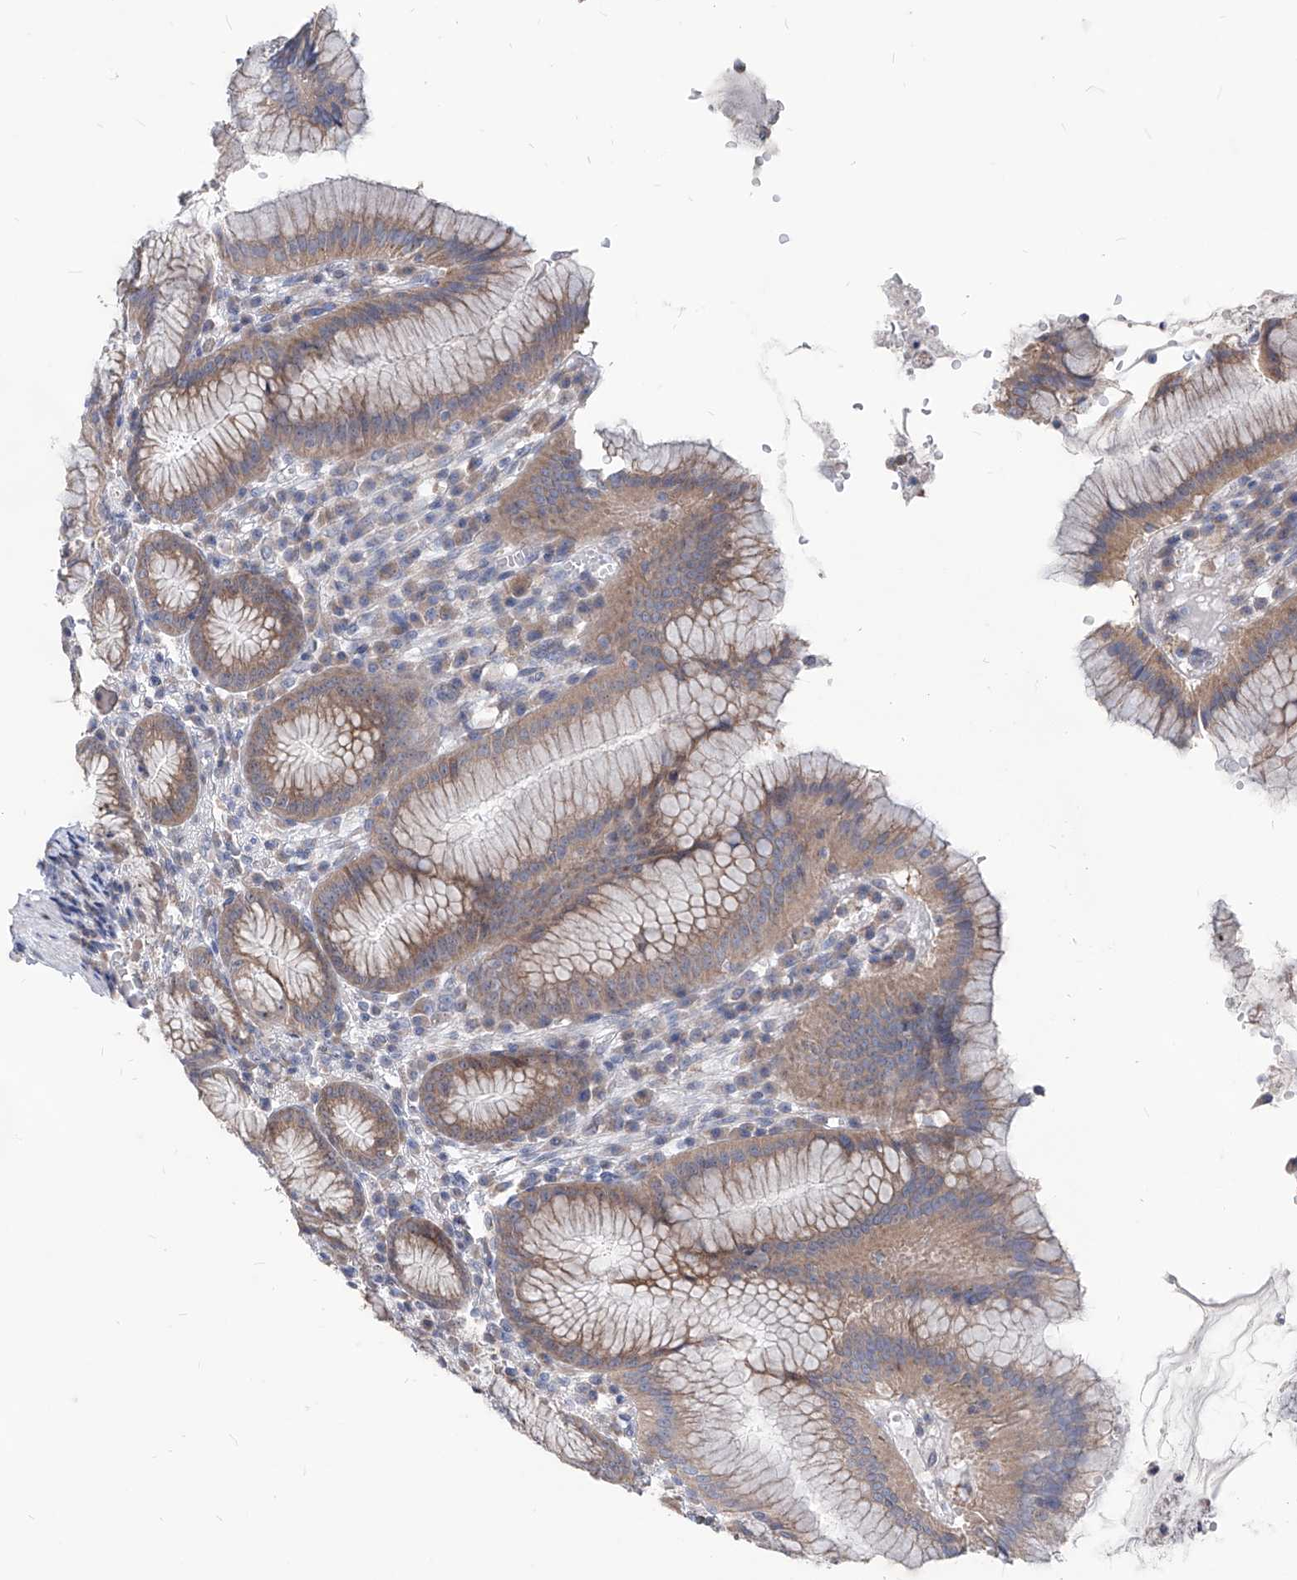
{"staining": {"intensity": "moderate", "quantity": "25%-75%", "location": "cytoplasmic/membranous"}, "tissue": "stomach", "cell_type": "Glandular cells", "image_type": "normal", "snomed": [{"axis": "morphology", "description": "Normal tissue, NOS"}, {"axis": "topography", "description": "Stomach"}], "caption": "Brown immunohistochemical staining in unremarkable stomach demonstrates moderate cytoplasmic/membranous positivity in about 25%-75% of glandular cells.", "gene": "AGPS", "patient": {"sex": "male", "age": 55}}